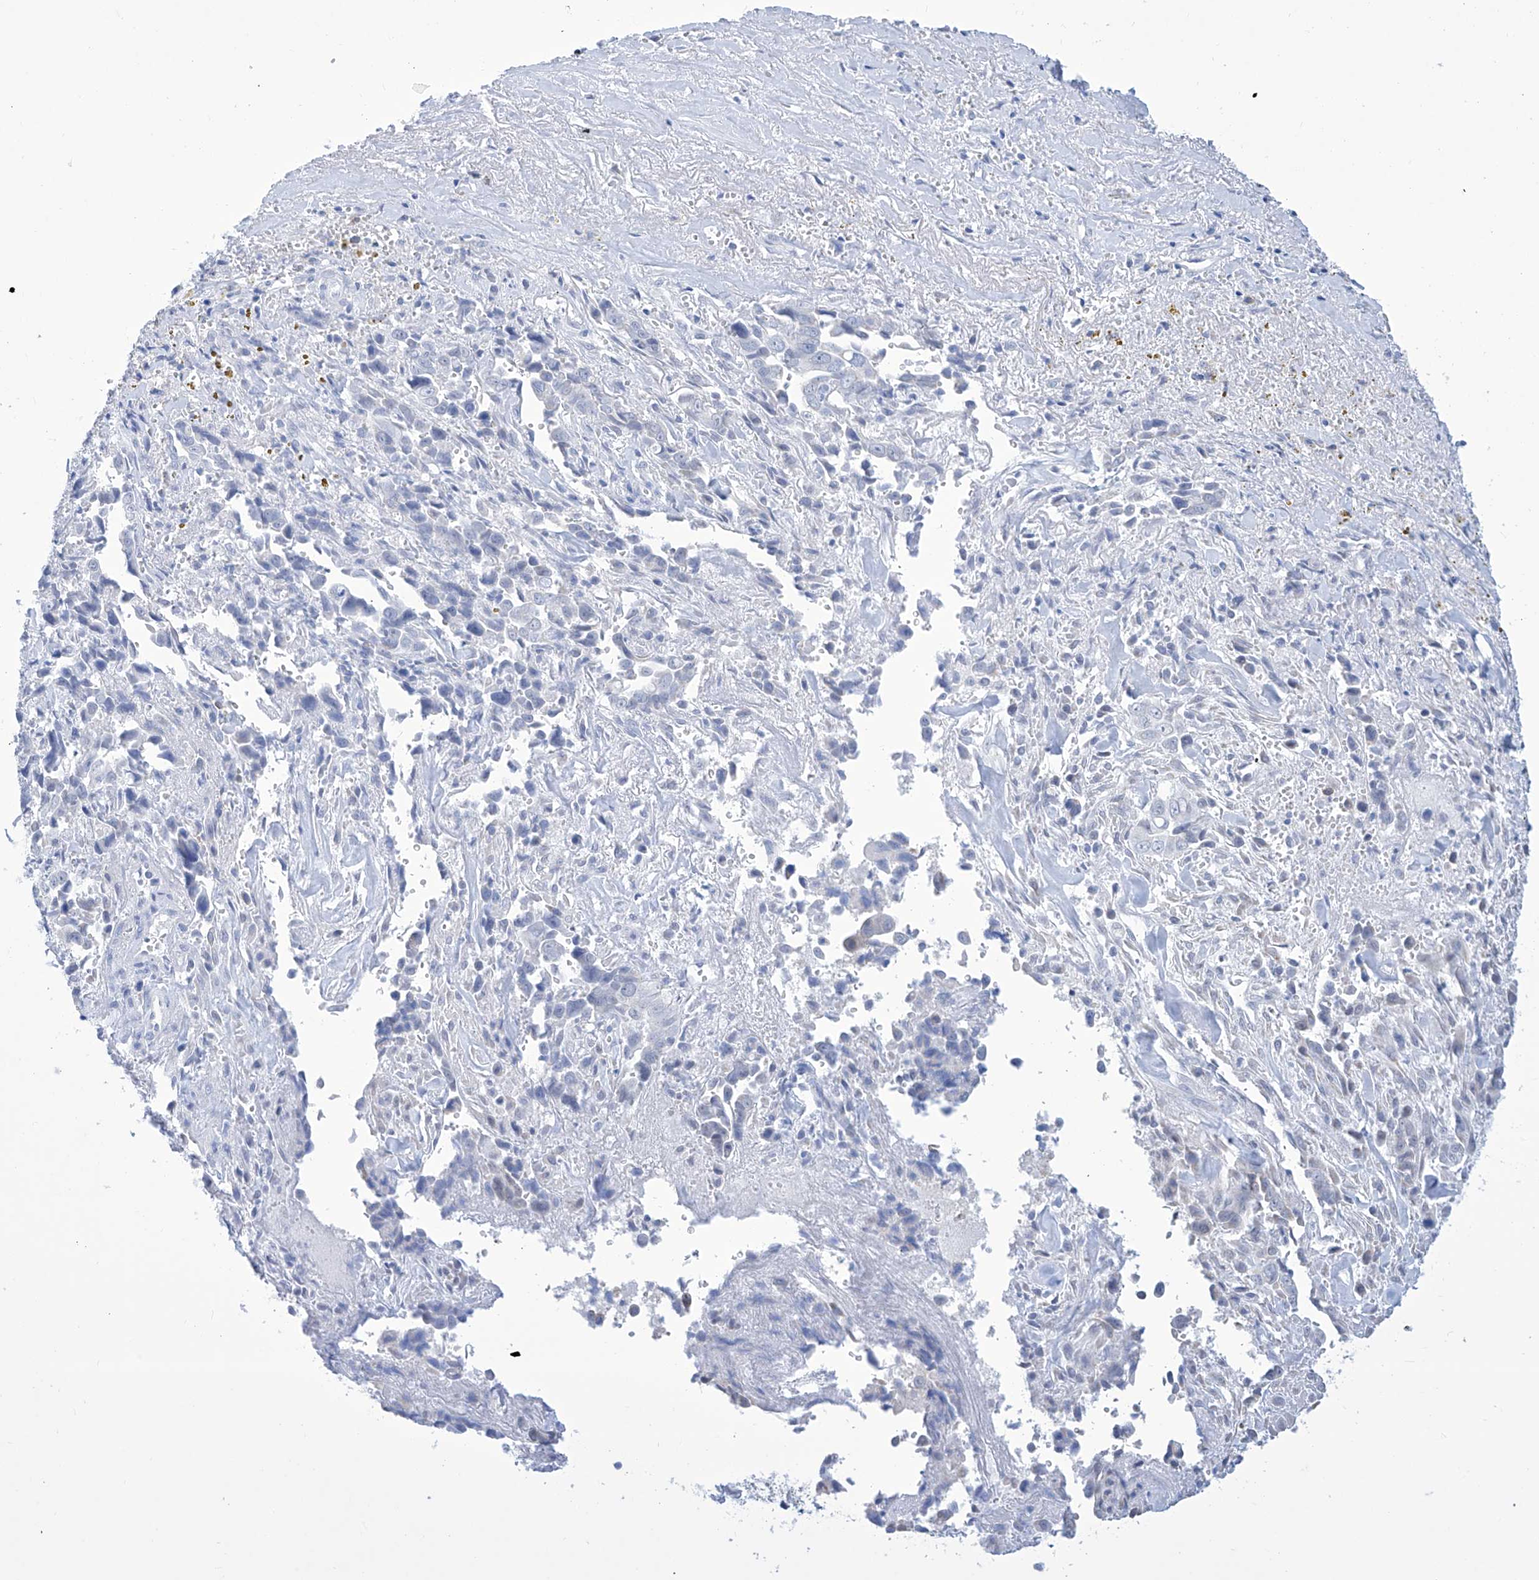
{"staining": {"intensity": "negative", "quantity": "none", "location": "none"}, "tissue": "liver cancer", "cell_type": "Tumor cells", "image_type": "cancer", "snomed": [{"axis": "morphology", "description": "Cholangiocarcinoma"}, {"axis": "topography", "description": "Liver"}], "caption": "DAB (3,3'-diaminobenzidine) immunohistochemical staining of human cholangiocarcinoma (liver) exhibits no significant positivity in tumor cells.", "gene": "ALDH6A1", "patient": {"sex": "female", "age": 79}}